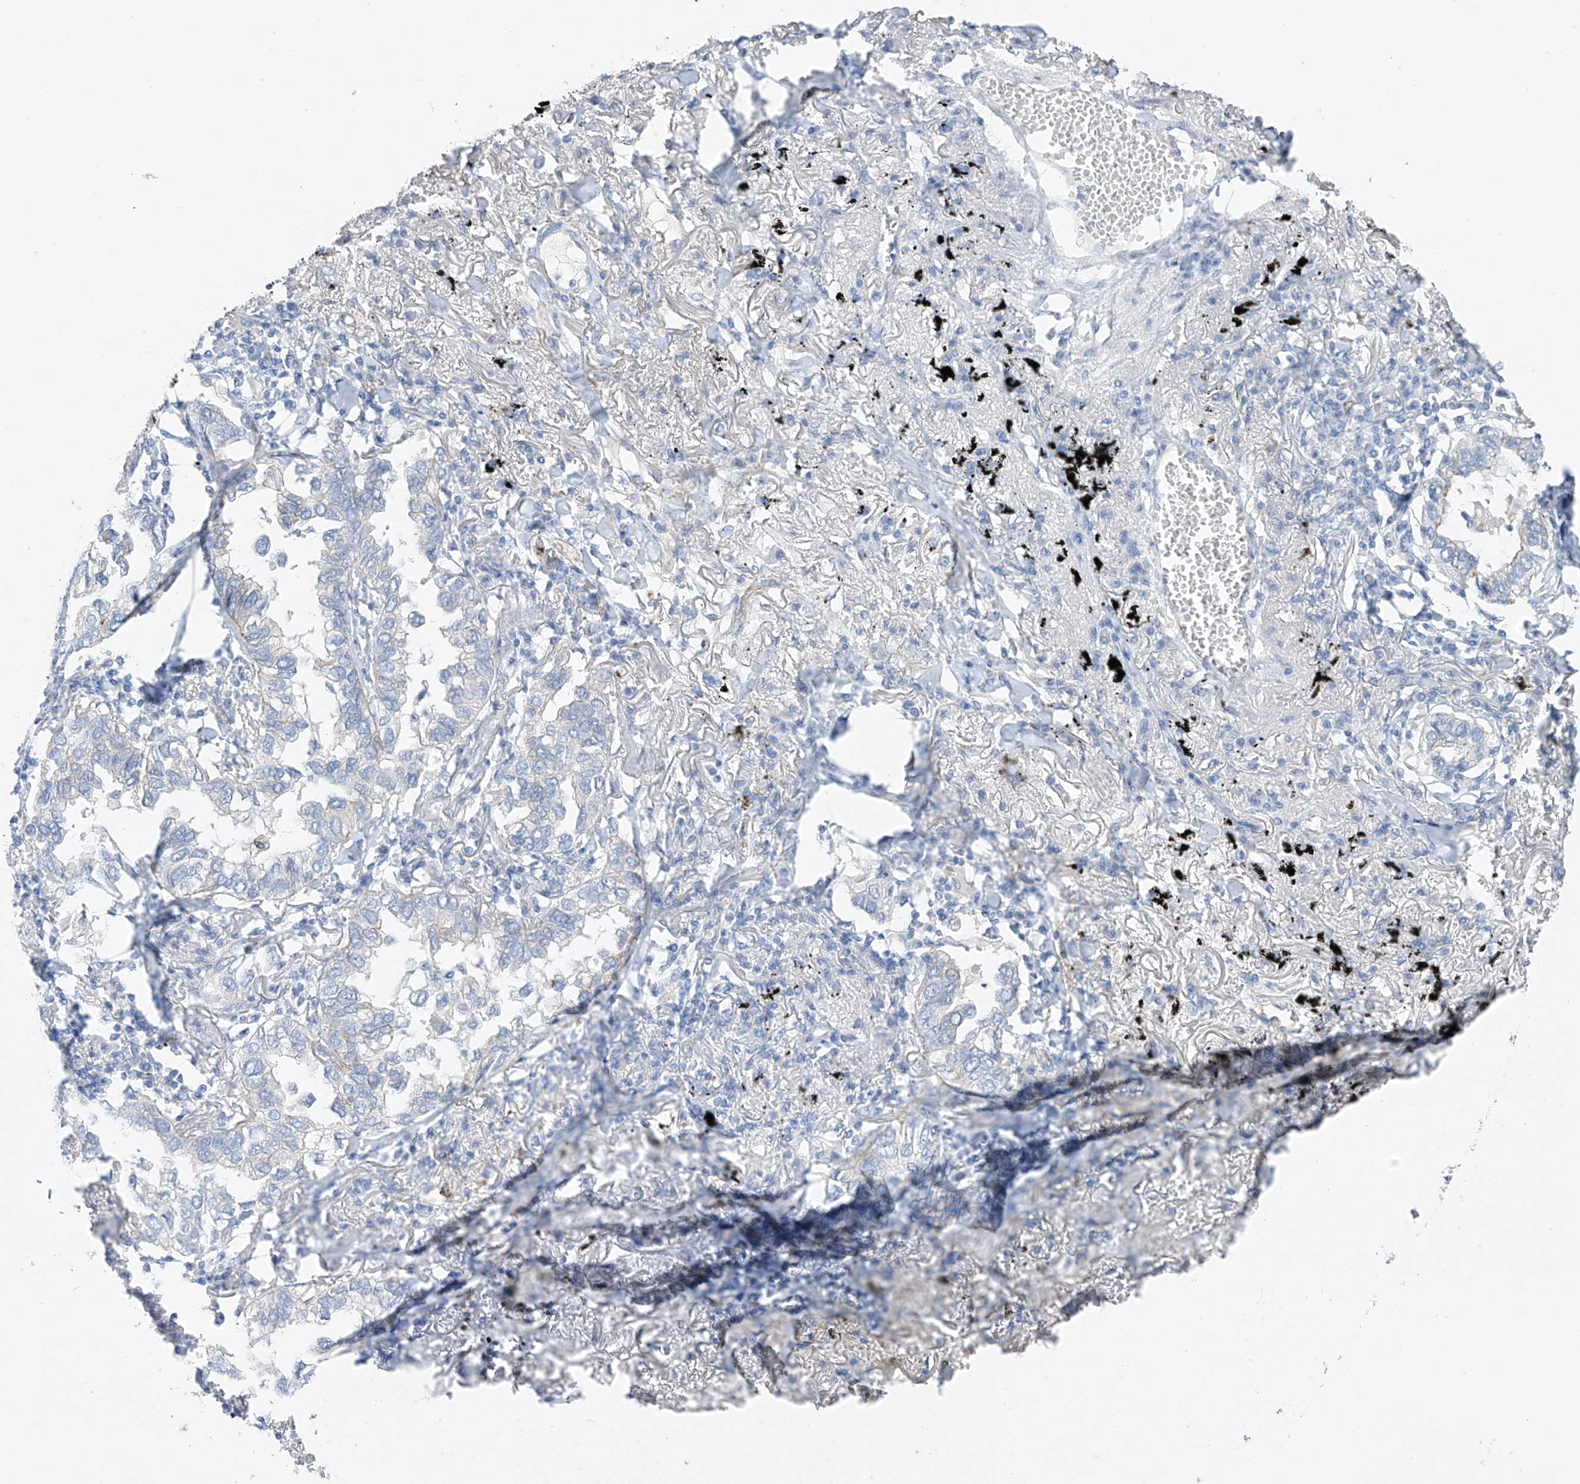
{"staining": {"intensity": "negative", "quantity": "none", "location": "none"}, "tissue": "lung cancer", "cell_type": "Tumor cells", "image_type": "cancer", "snomed": [{"axis": "morphology", "description": "Adenocarcinoma, NOS"}, {"axis": "topography", "description": "Lung"}], "caption": "The photomicrograph demonstrates no staining of tumor cells in lung cancer (adenocarcinoma).", "gene": "ITGA9", "patient": {"sex": "male", "age": 65}}